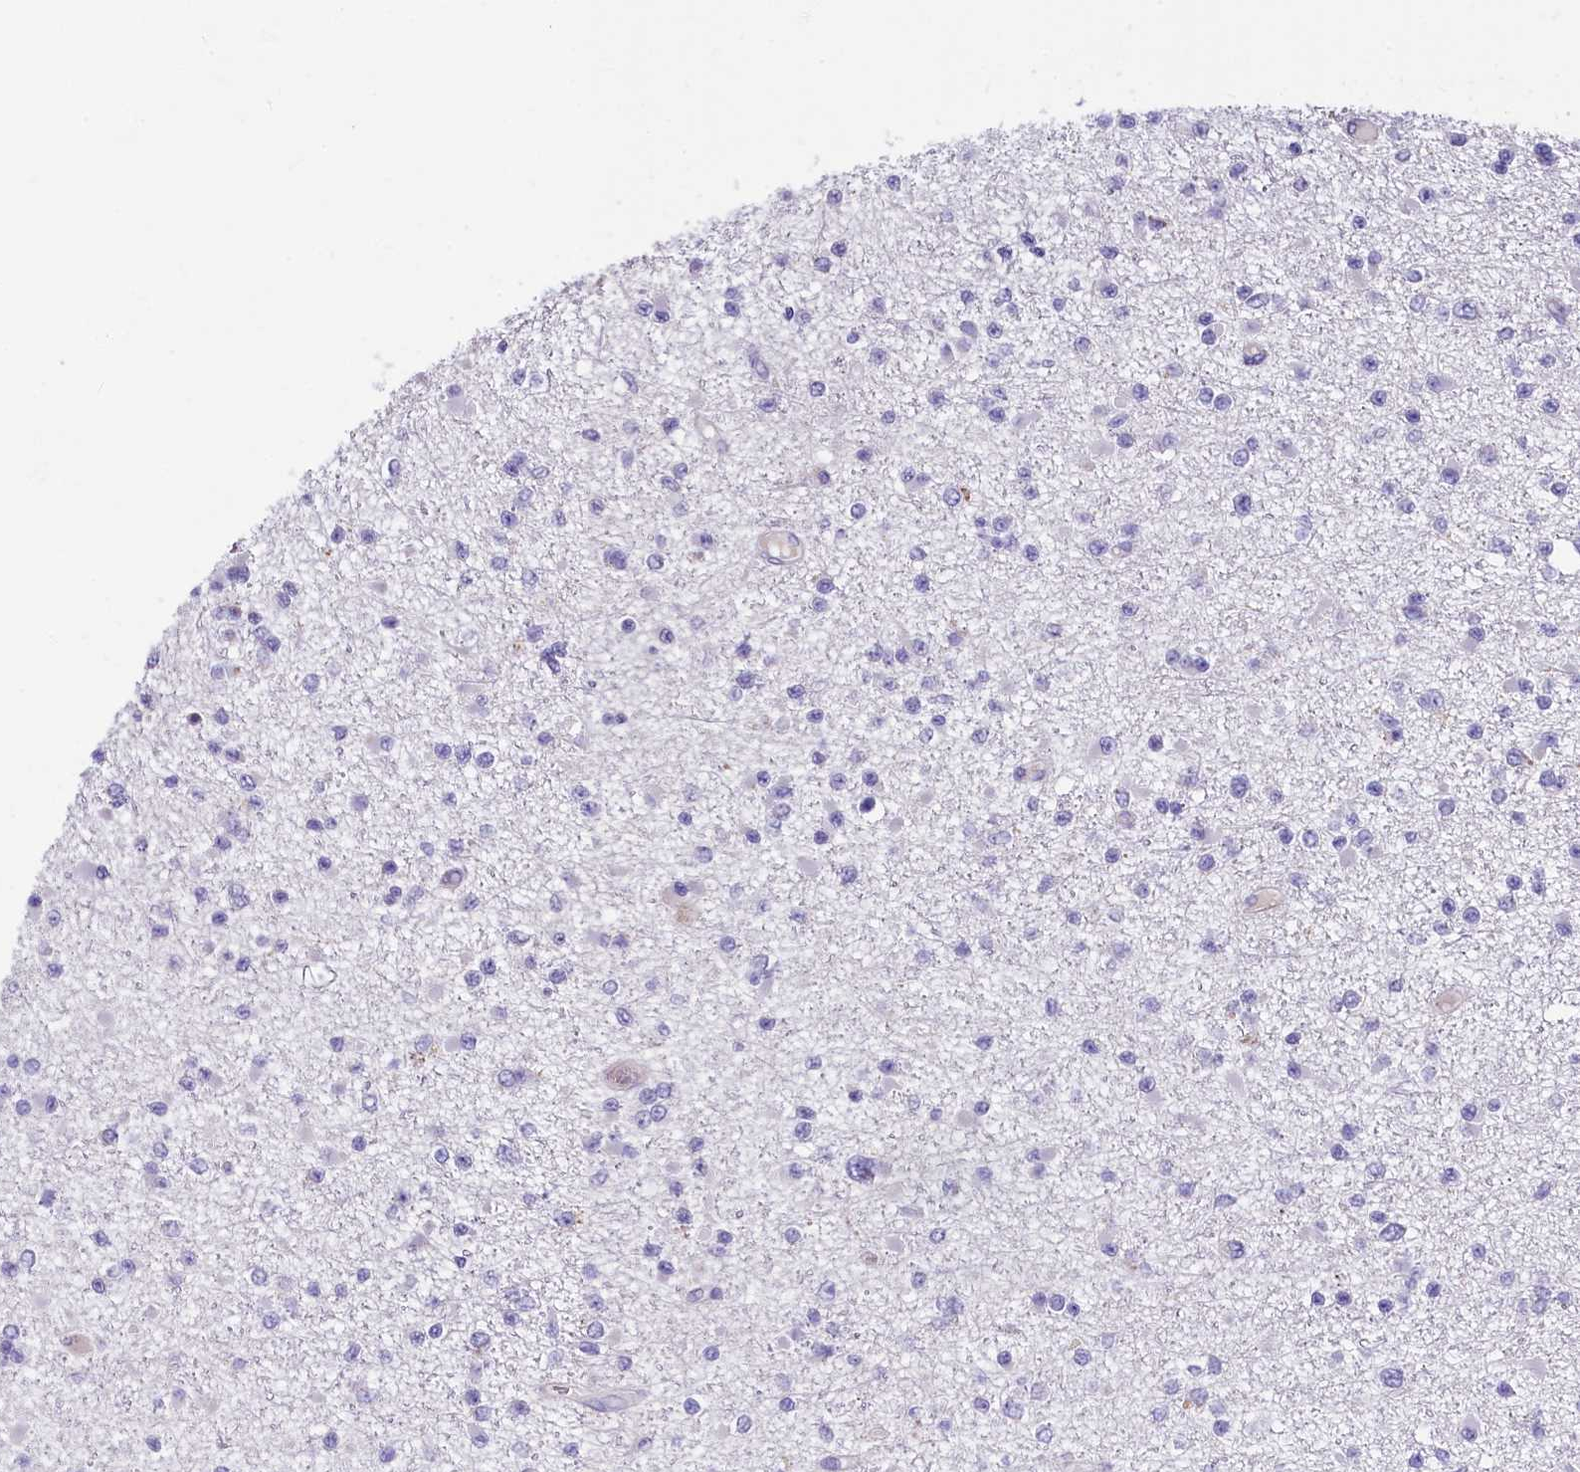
{"staining": {"intensity": "negative", "quantity": "none", "location": "none"}, "tissue": "glioma", "cell_type": "Tumor cells", "image_type": "cancer", "snomed": [{"axis": "morphology", "description": "Glioma, malignant, Low grade"}, {"axis": "topography", "description": "Brain"}], "caption": "Immunohistochemistry (IHC) of glioma displays no expression in tumor cells.", "gene": "INSC", "patient": {"sex": "female", "age": 22}}